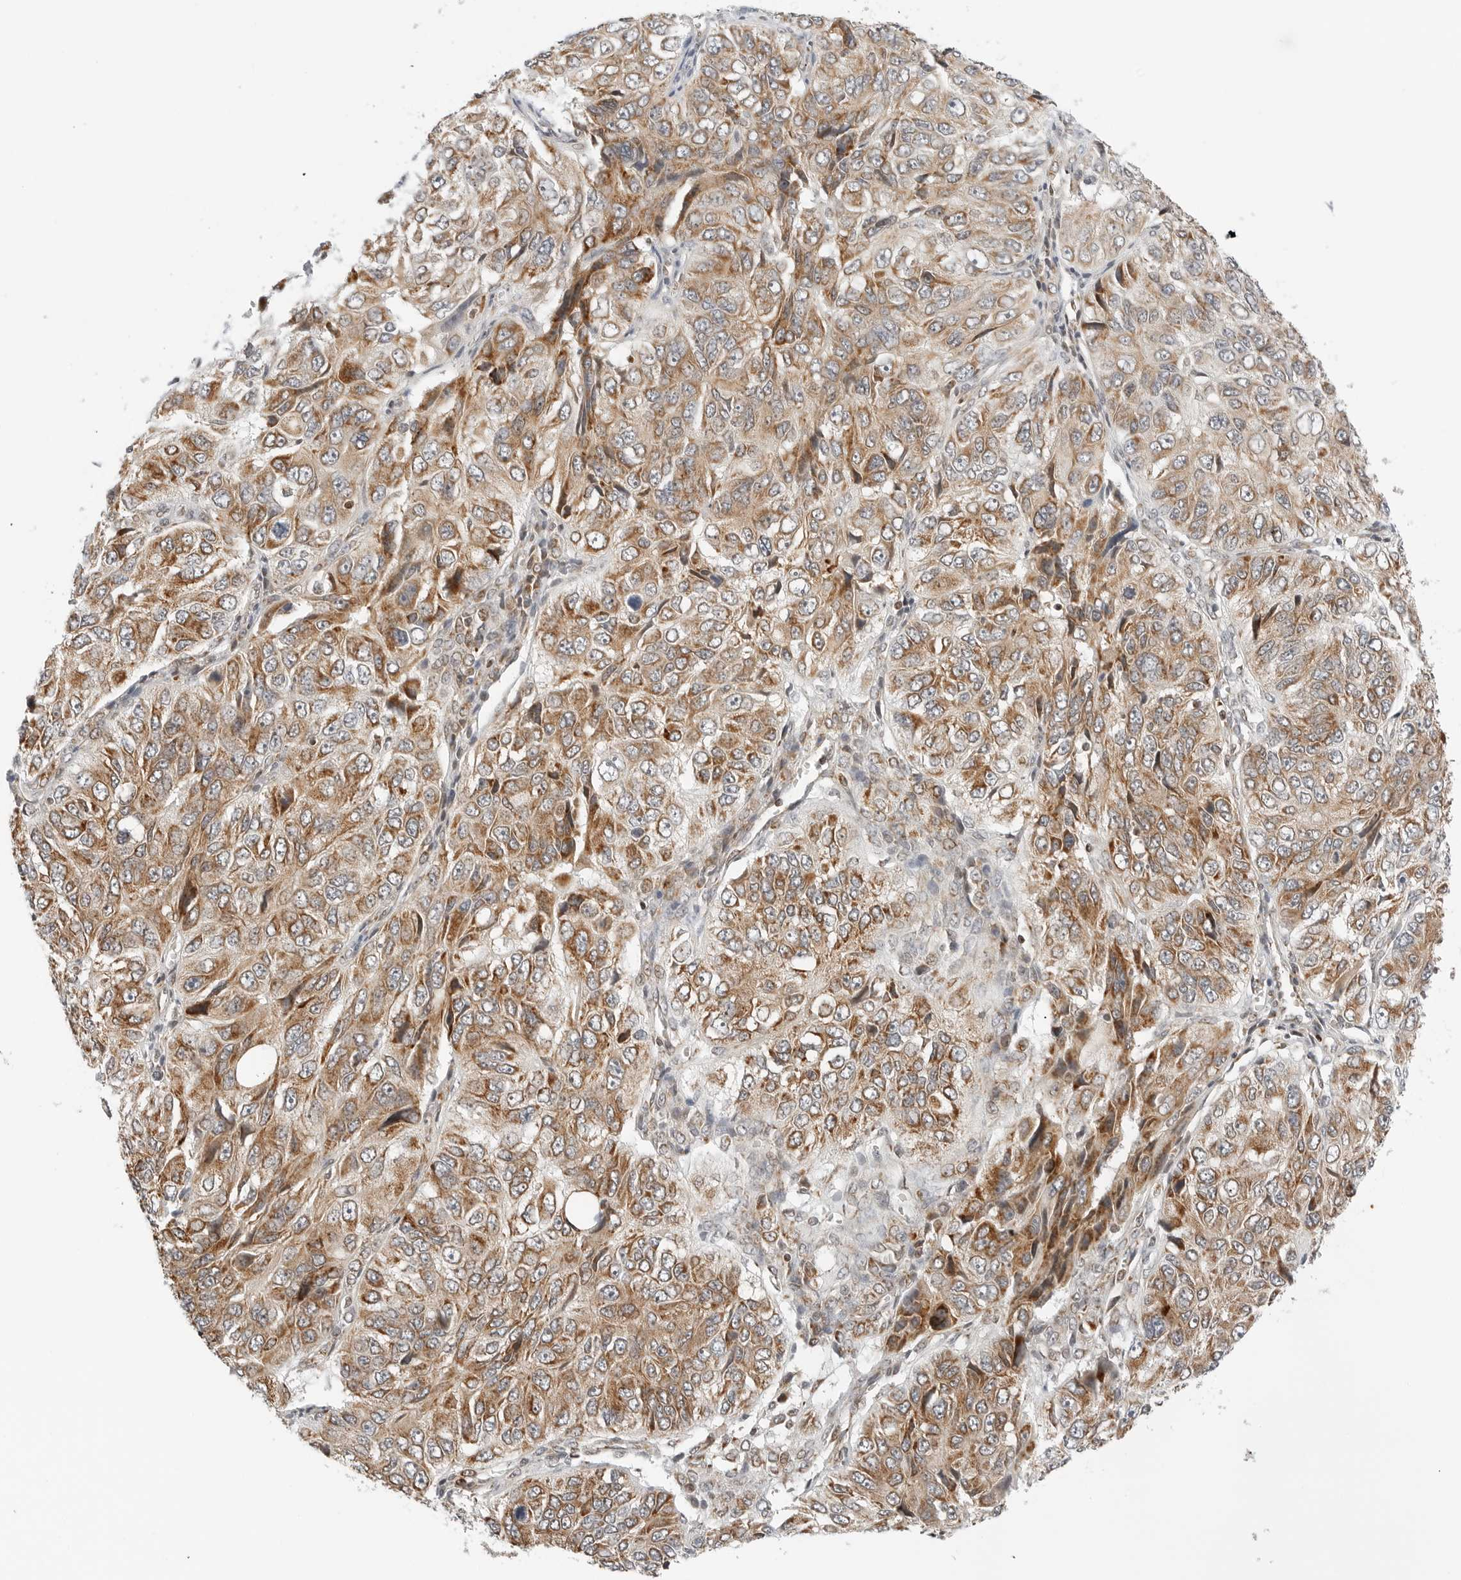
{"staining": {"intensity": "moderate", "quantity": ">75%", "location": "cytoplasmic/membranous"}, "tissue": "ovarian cancer", "cell_type": "Tumor cells", "image_type": "cancer", "snomed": [{"axis": "morphology", "description": "Carcinoma, endometroid"}, {"axis": "topography", "description": "Ovary"}], "caption": "Protein analysis of ovarian cancer (endometroid carcinoma) tissue demonstrates moderate cytoplasmic/membranous staining in about >75% of tumor cells.", "gene": "DYRK4", "patient": {"sex": "female", "age": 51}}